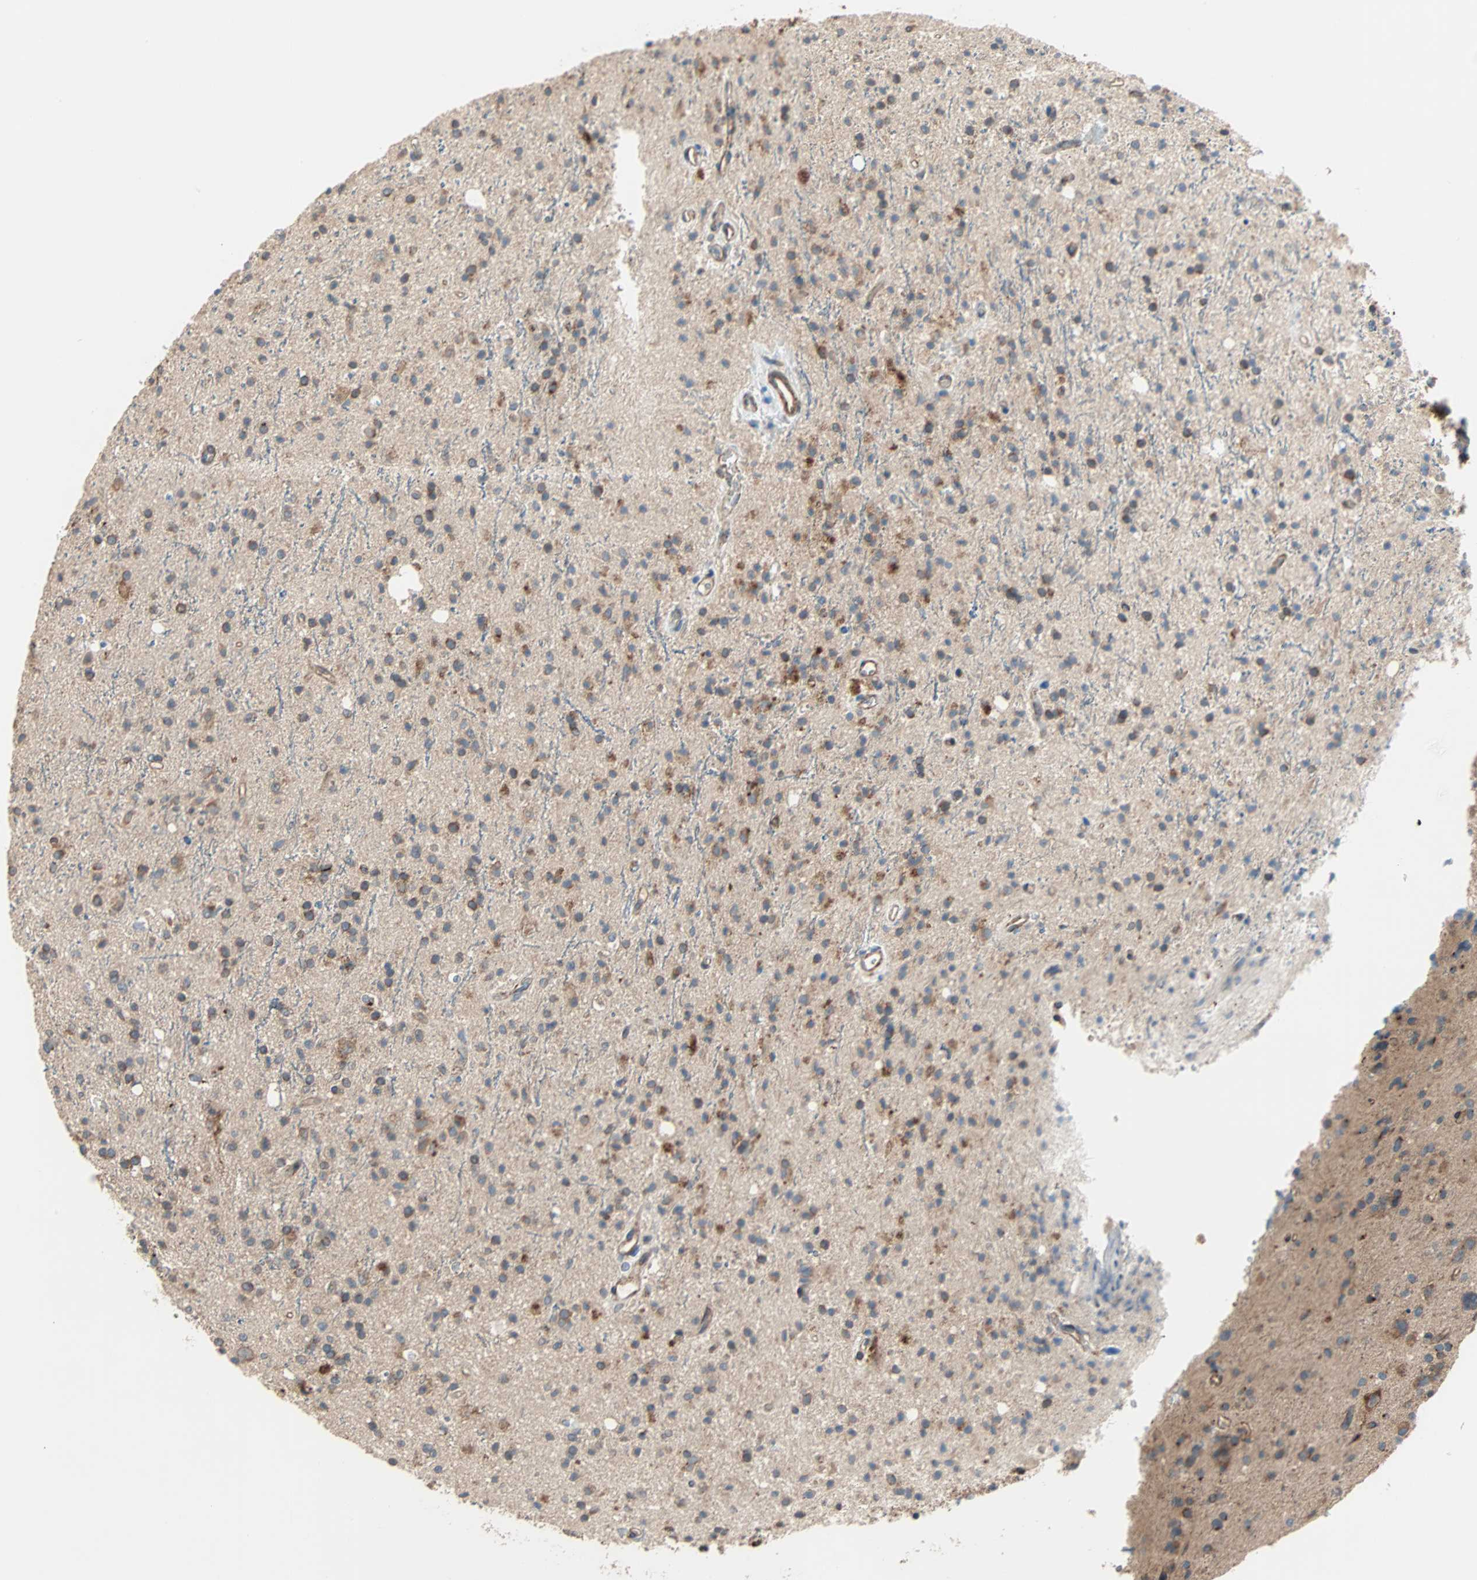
{"staining": {"intensity": "moderate", "quantity": "25%-75%", "location": "cytoplasmic/membranous"}, "tissue": "glioma", "cell_type": "Tumor cells", "image_type": "cancer", "snomed": [{"axis": "morphology", "description": "Glioma, malignant, High grade"}, {"axis": "topography", "description": "Brain"}], "caption": "This is an image of immunohistochemistry (IHC) staining of glioma, which shows moderate positivity in the cytoplasmic/membranous of tumor cells.", "gene": "XYLT1", "patient": {"sex": "male", "age": 47}}